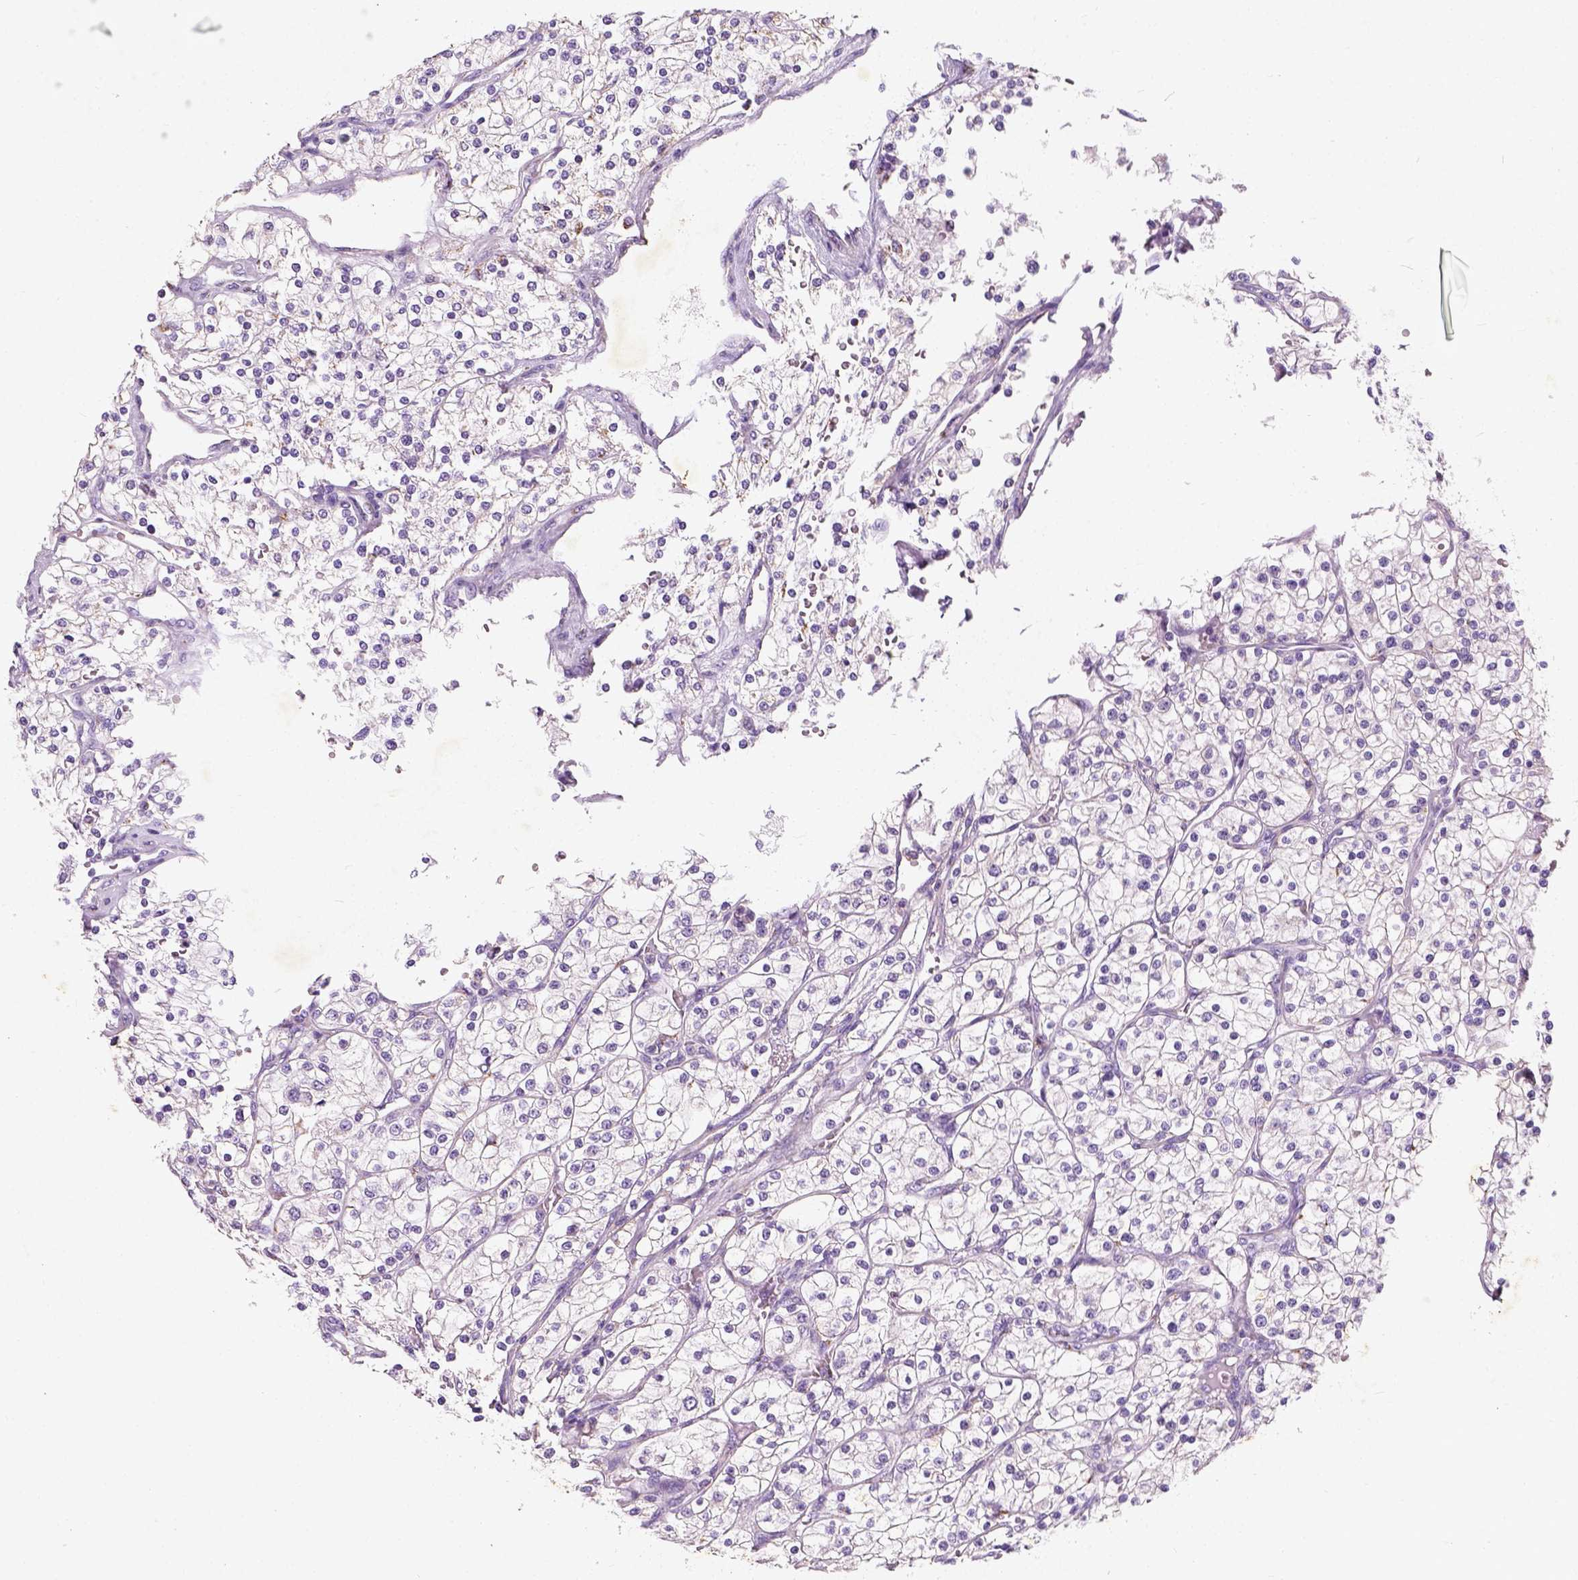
{"staining": {"intensity": "negative", "quantity": "none", "location": "none"}, "tissue": "renal cancer", "cell_type": "Tumor cells", "image_type": "cancer", "snomed": [{"axis": "morphology", "description": "Adenocarcinoma, NOS"}, {"axis": "topography", "description": "Kidney"}], "caption": "Protein analysis of renal adenocarcinoma exhibits no significant staining in tumor cells.", "gene": "CHODL", "patient": {"sex": "male", "age": 80}}